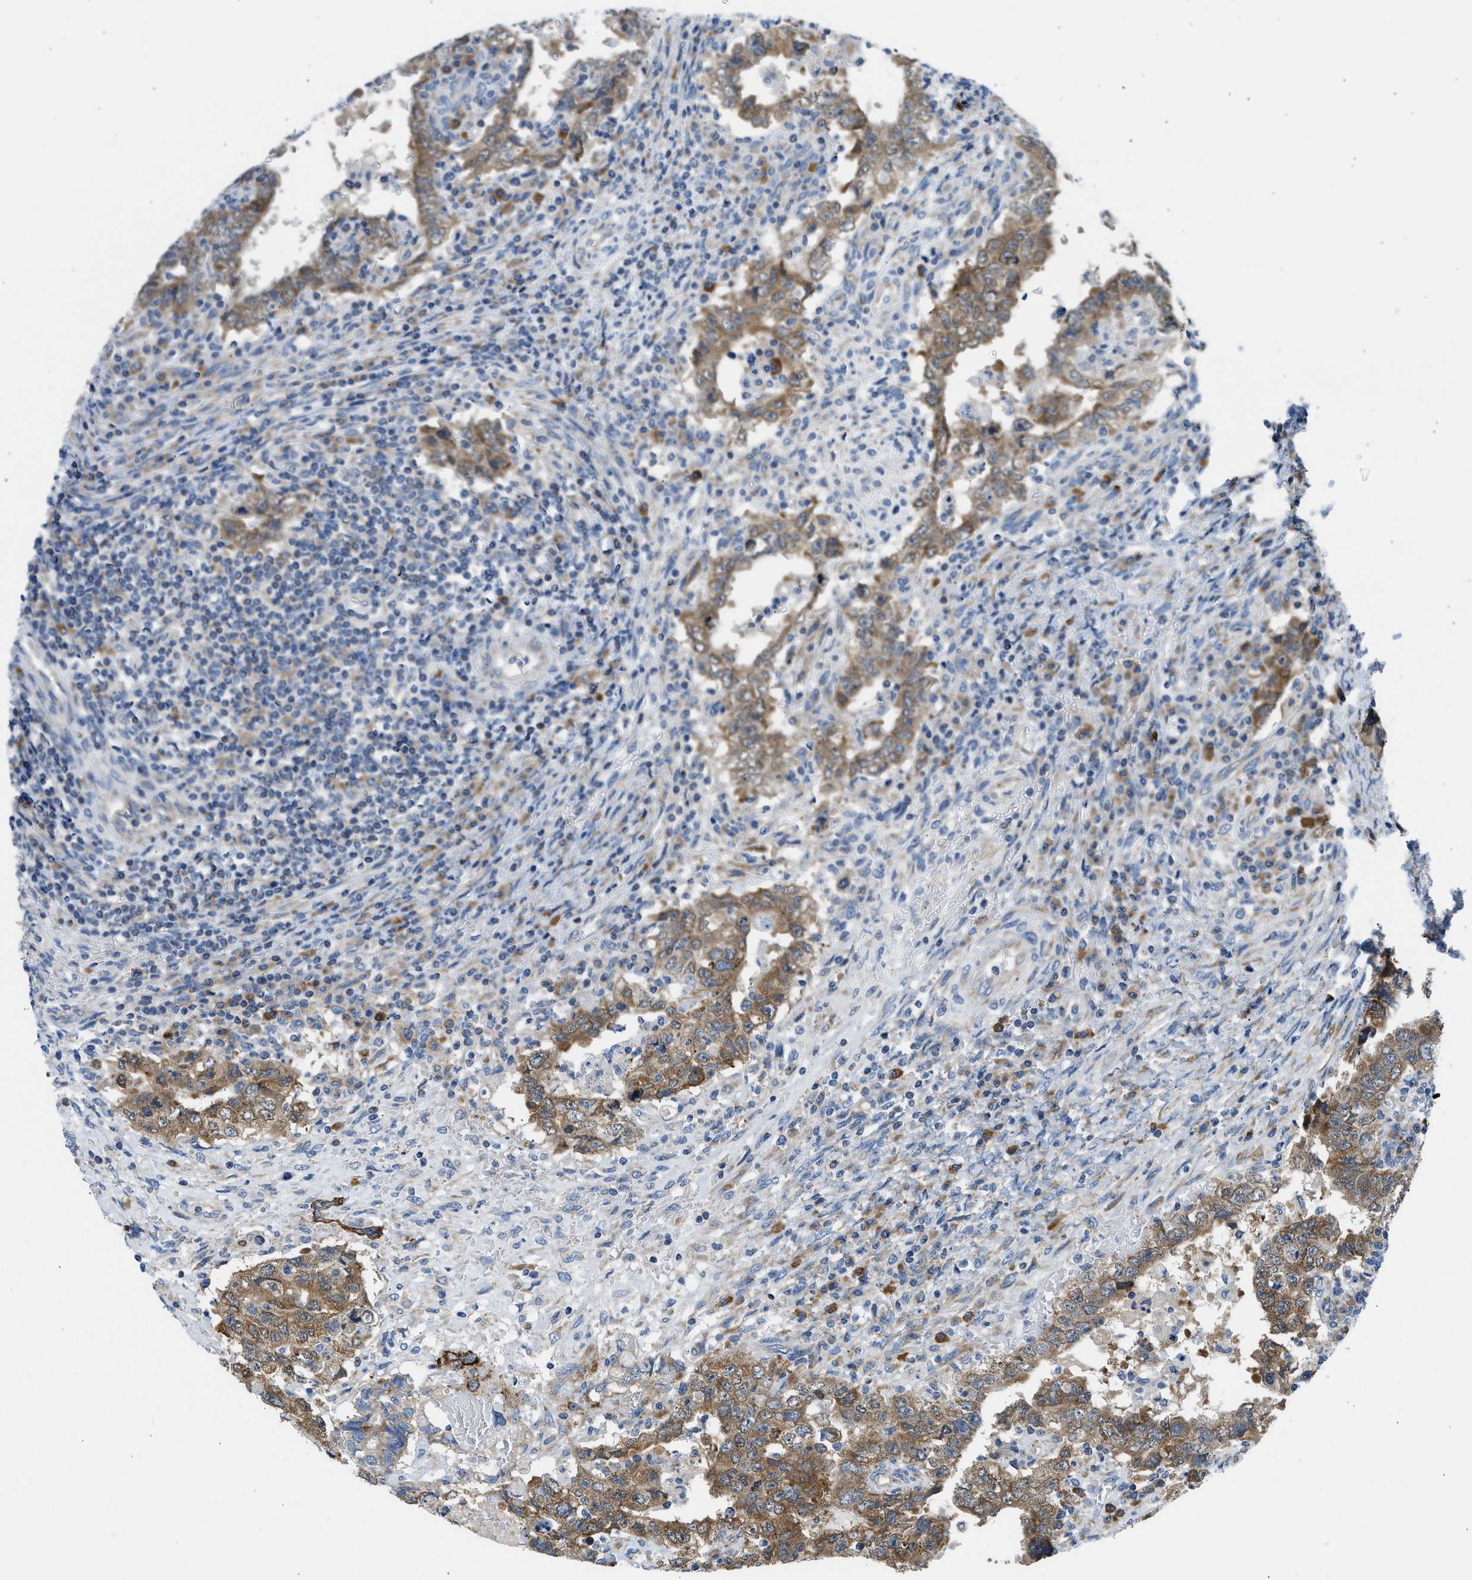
{"staining": {"intensity": "moderate", "quantity": ">75%", "location": "cytoplasmic/membranous"}, "tissue": "testis cancer", "cell_type": "Tumor cells", "image_type": "cancer", "snomed": [{"axis": "morphology", "description": "Carcinoma, Embryonal, NOS"}, {"axis": "topography", "description": "Testis"}], "caption": "About >75% of tumor cells in human embryonal carcinoma (testis) display moderate cytoplasmic/membranous protein staining as visualized by brown immunohistochemical staining.", "gene": "CAMKK2", "patient": {"sex": "male", "age": 26}}